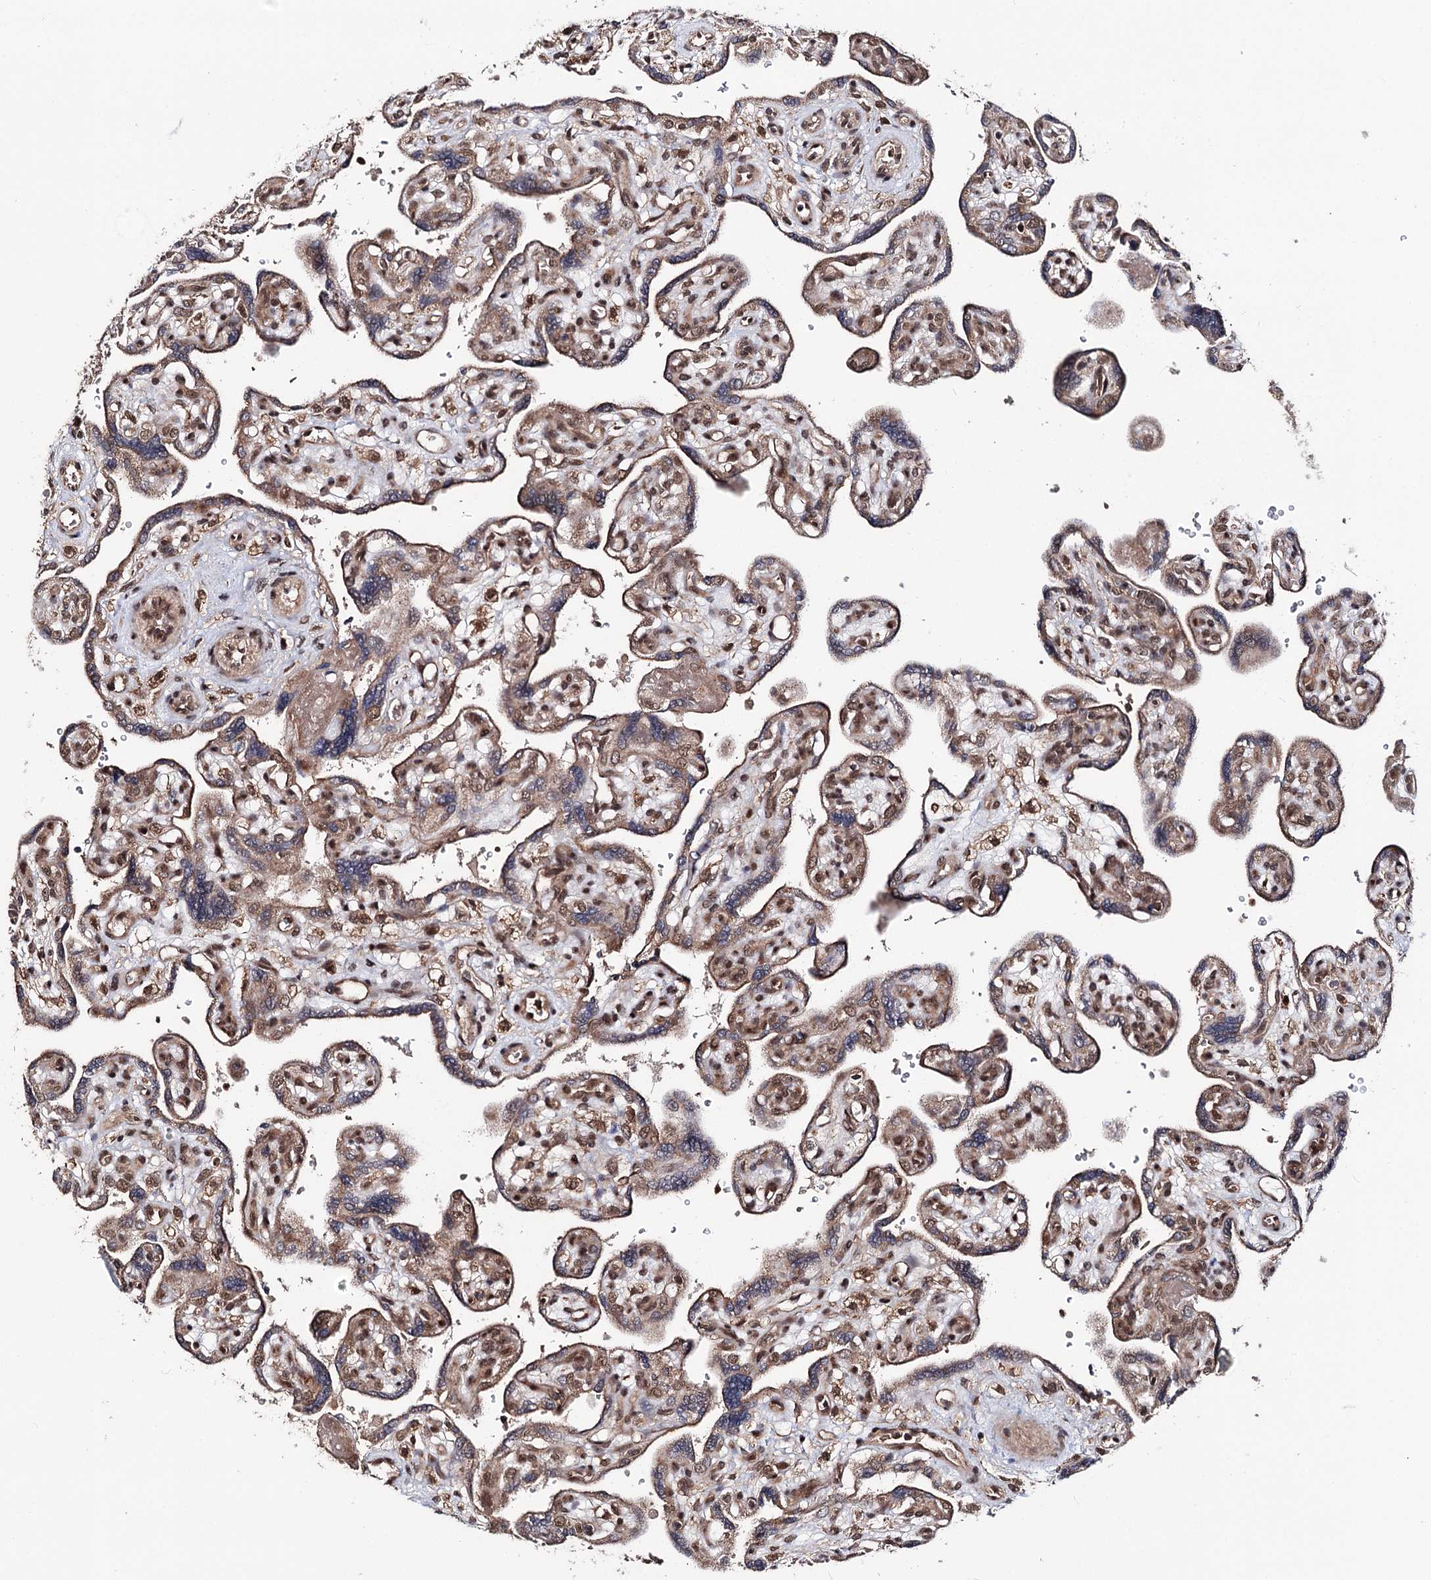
{"staining": {"intensity": "moderate", "quantity": "25%-75%", "location": "cytoplasmic/membranous,nuclear"}, "tissue": "placenta", "cell_type": "Trophoblastic cells", "image_type": "normal", "snomed": [{"axis": "morphology", "description": "Normal tissue, NOS"}, {"axis": "topography", "description": "Placenta"}], "caption": "Benign placenta was stained to show a protein in brown. There is medium levels of moderate cytoplasmic/membranous,nuclear staining in about 25%-75% of trophoblastic cells. (DAB (3,3'-diaminobenzidine) IHC, brown staining for protein, blue staining for nuclei).", "gene": "FAM53B", "patient": {"sex": "female", "age": 39}}